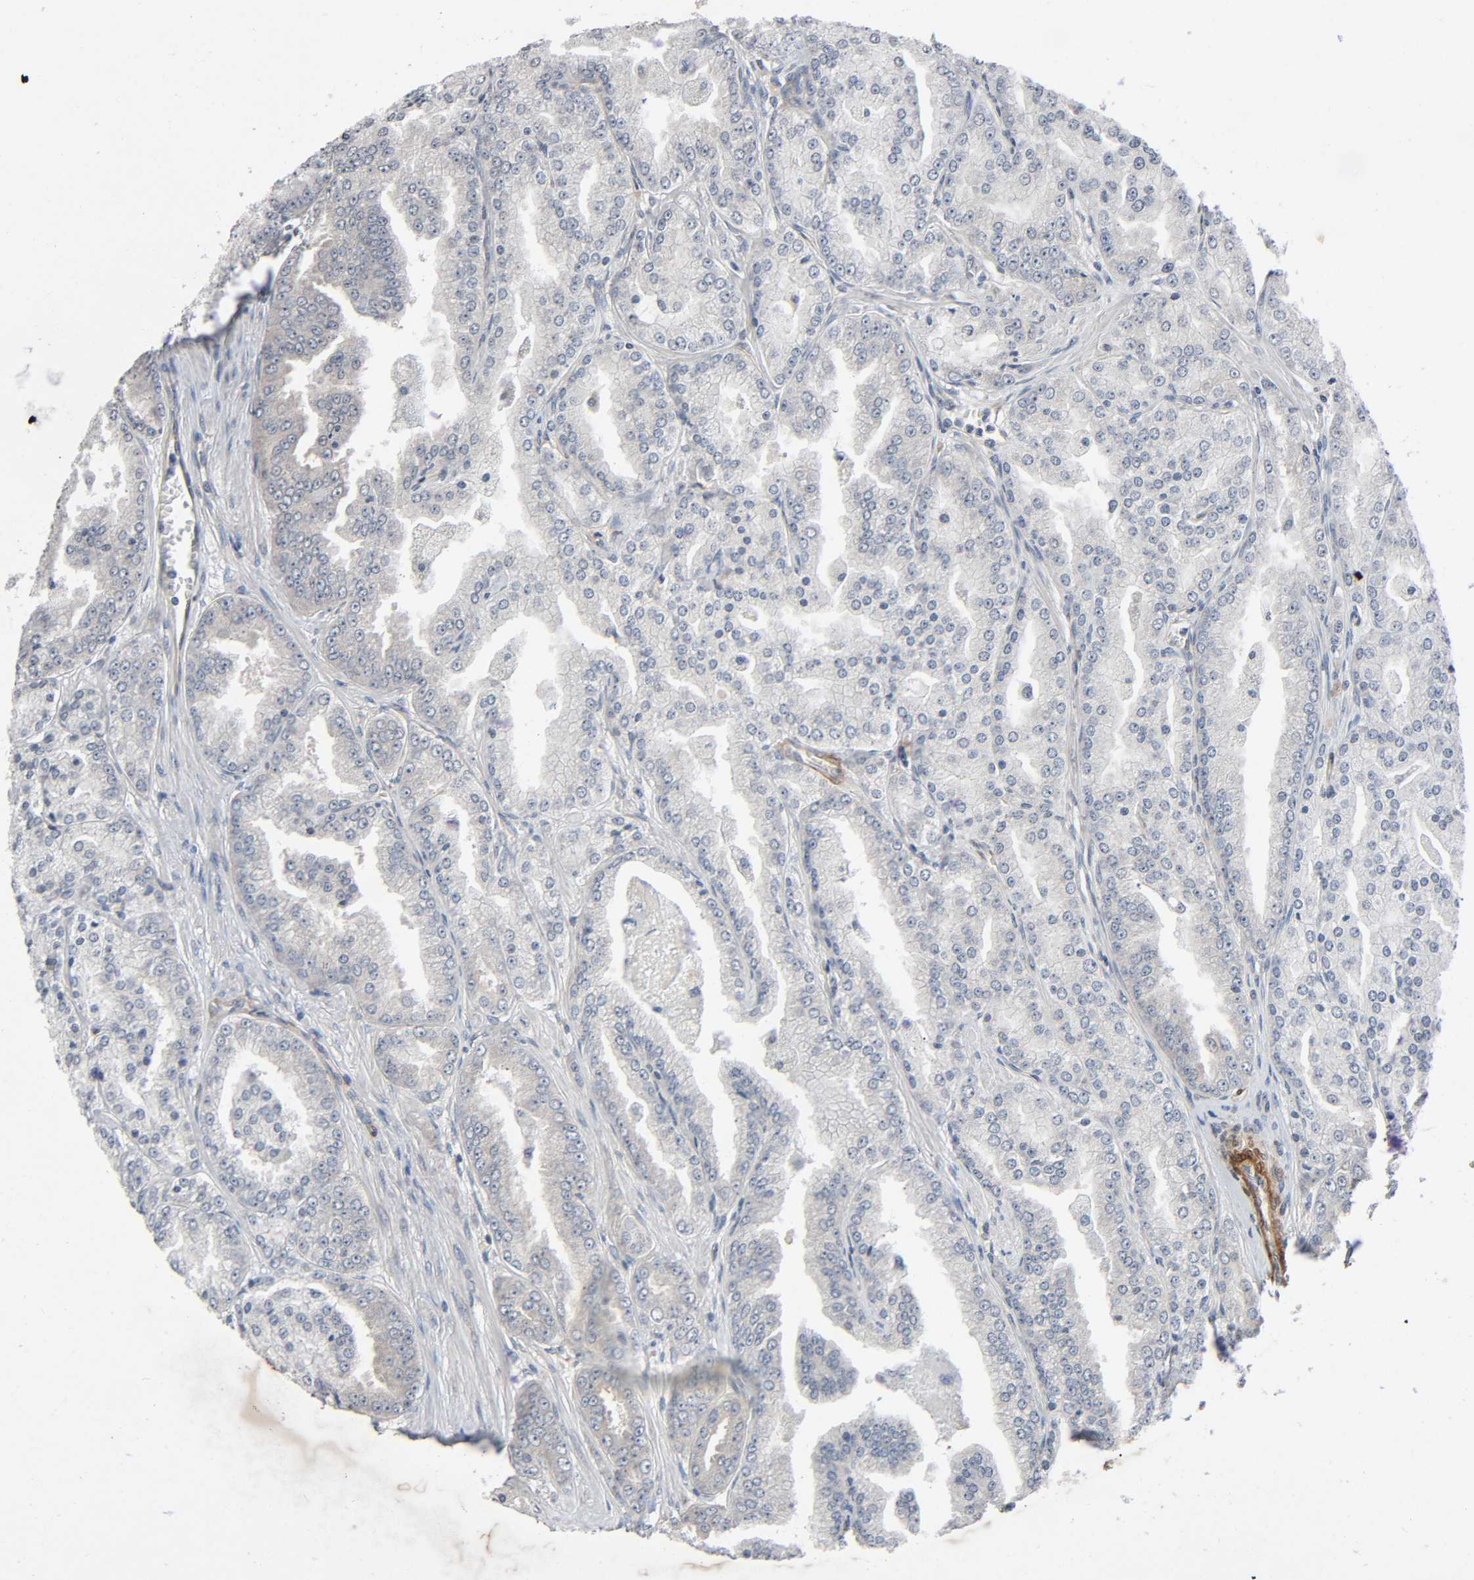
{"staining": {"intensity": "negative", "quantity": "none", "location": "none"}, "tissue": "prostate cancer", "cell_type": "Tumor cells", "image_type": "cancer", "snomed": [{"axis": "morphology", "description": "Adenocarcinoma, High grade"}, {"axis": "topography", "description": "Prostate"}], "caption": "Immunohistochemistry of human prostate cancer displays no expression in tumor cells. (DAB immunohistochemistry (IHC) with hematoxylin counter stain).", "gene": "PTK2", "patient": {"sex": "male", "age": 61}}